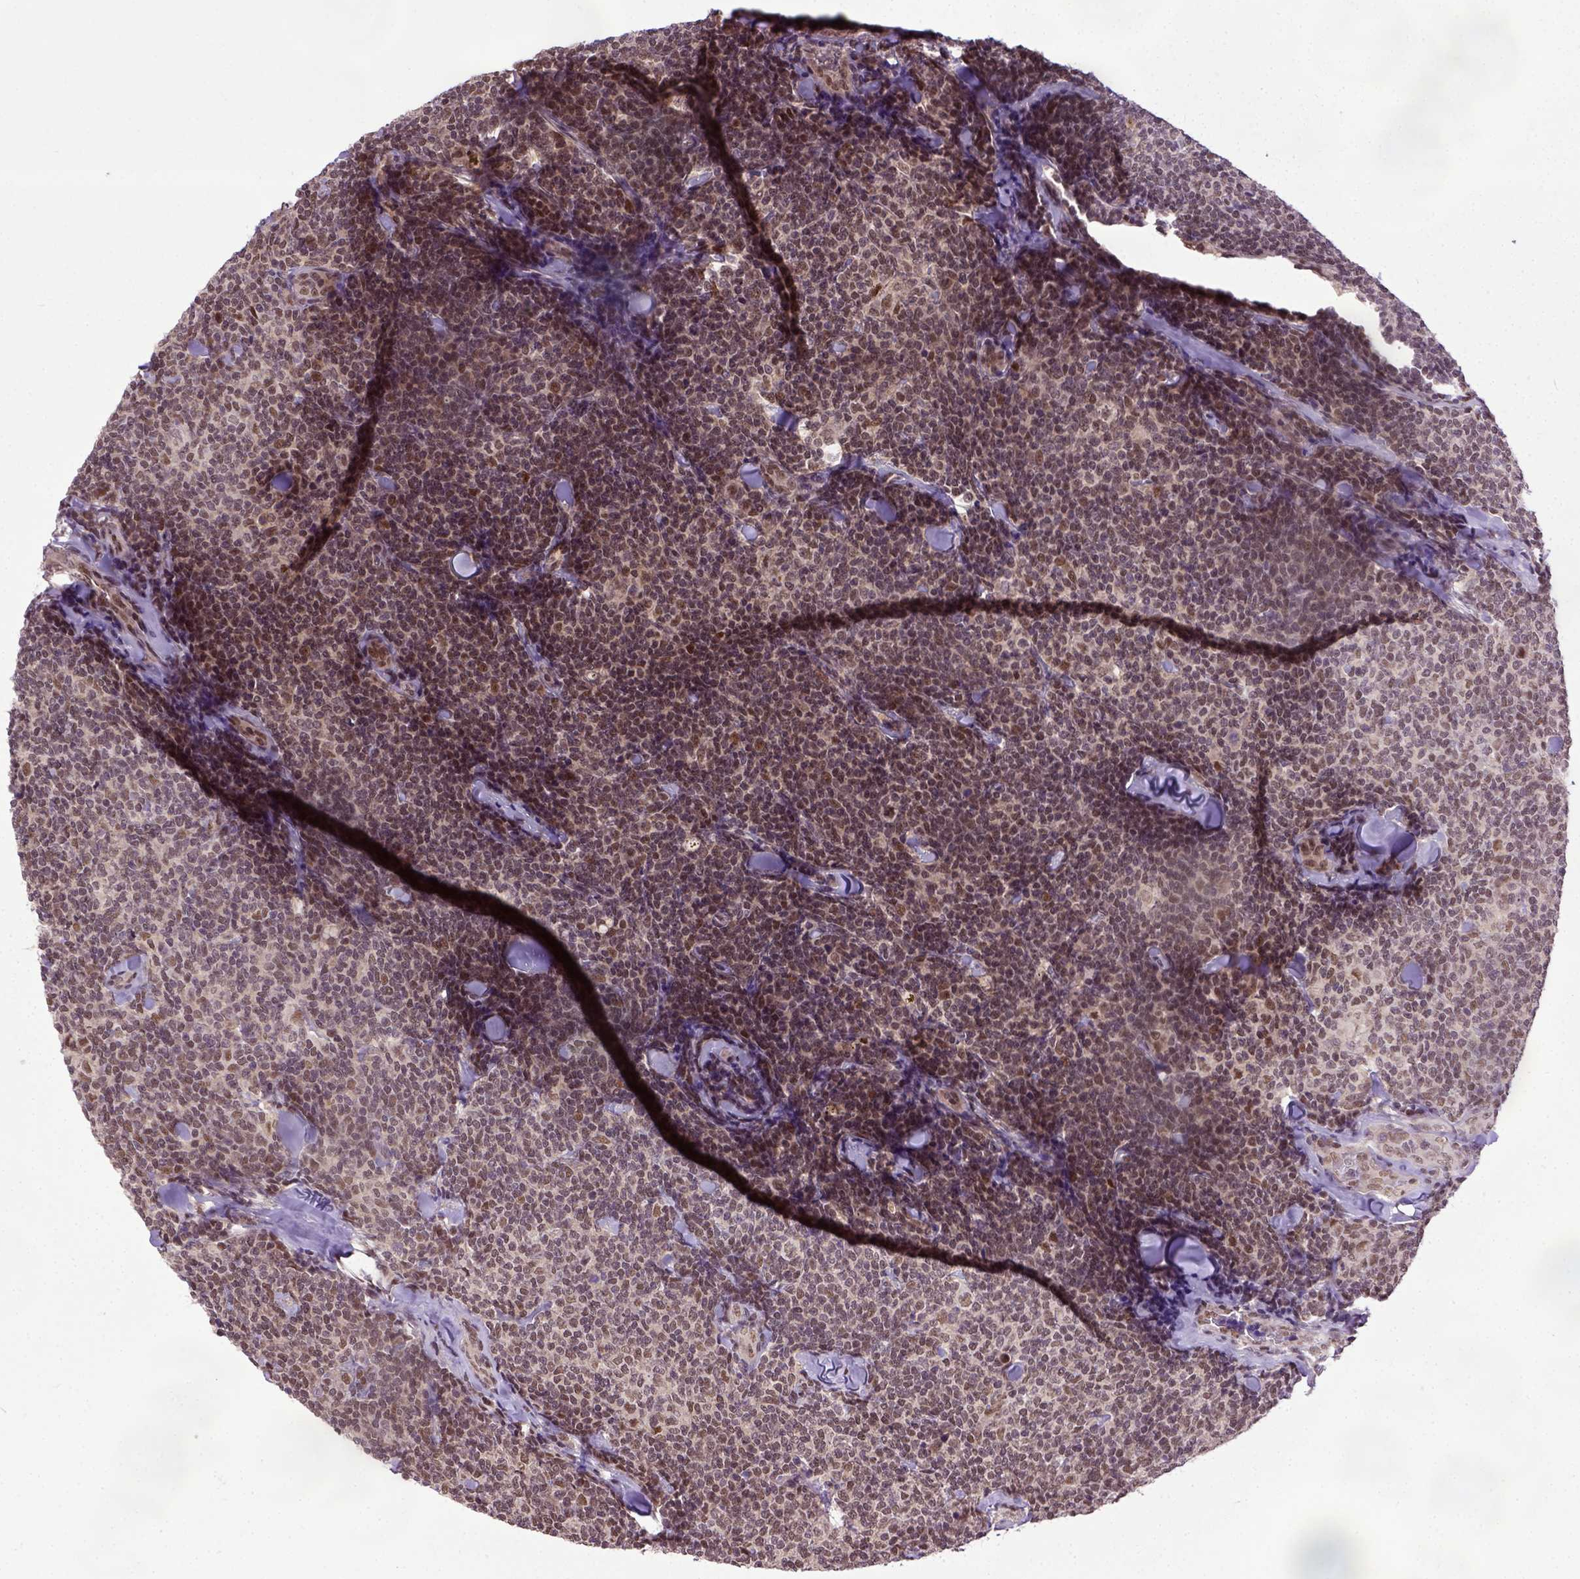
{"staining": {"intensity": "moderate", "quantity": ">75%", "location": "nuclear"}, "tissue": "lymphoma", "cell_type": "Tumor cells", "image_type": "cancer", "snomed": [{"axis": "morphology", "description": "Malignant lymphoma, non-Hodgkin's type, Low grade"}, {"axis": "topography", "description": "Lymph node"}], "caption": "Human lymphoma stained with a protein marker demonstrates moderate staining in tumor cells.", "gene": "UBA3", "patient": {"sex": "female", "age": 56}}